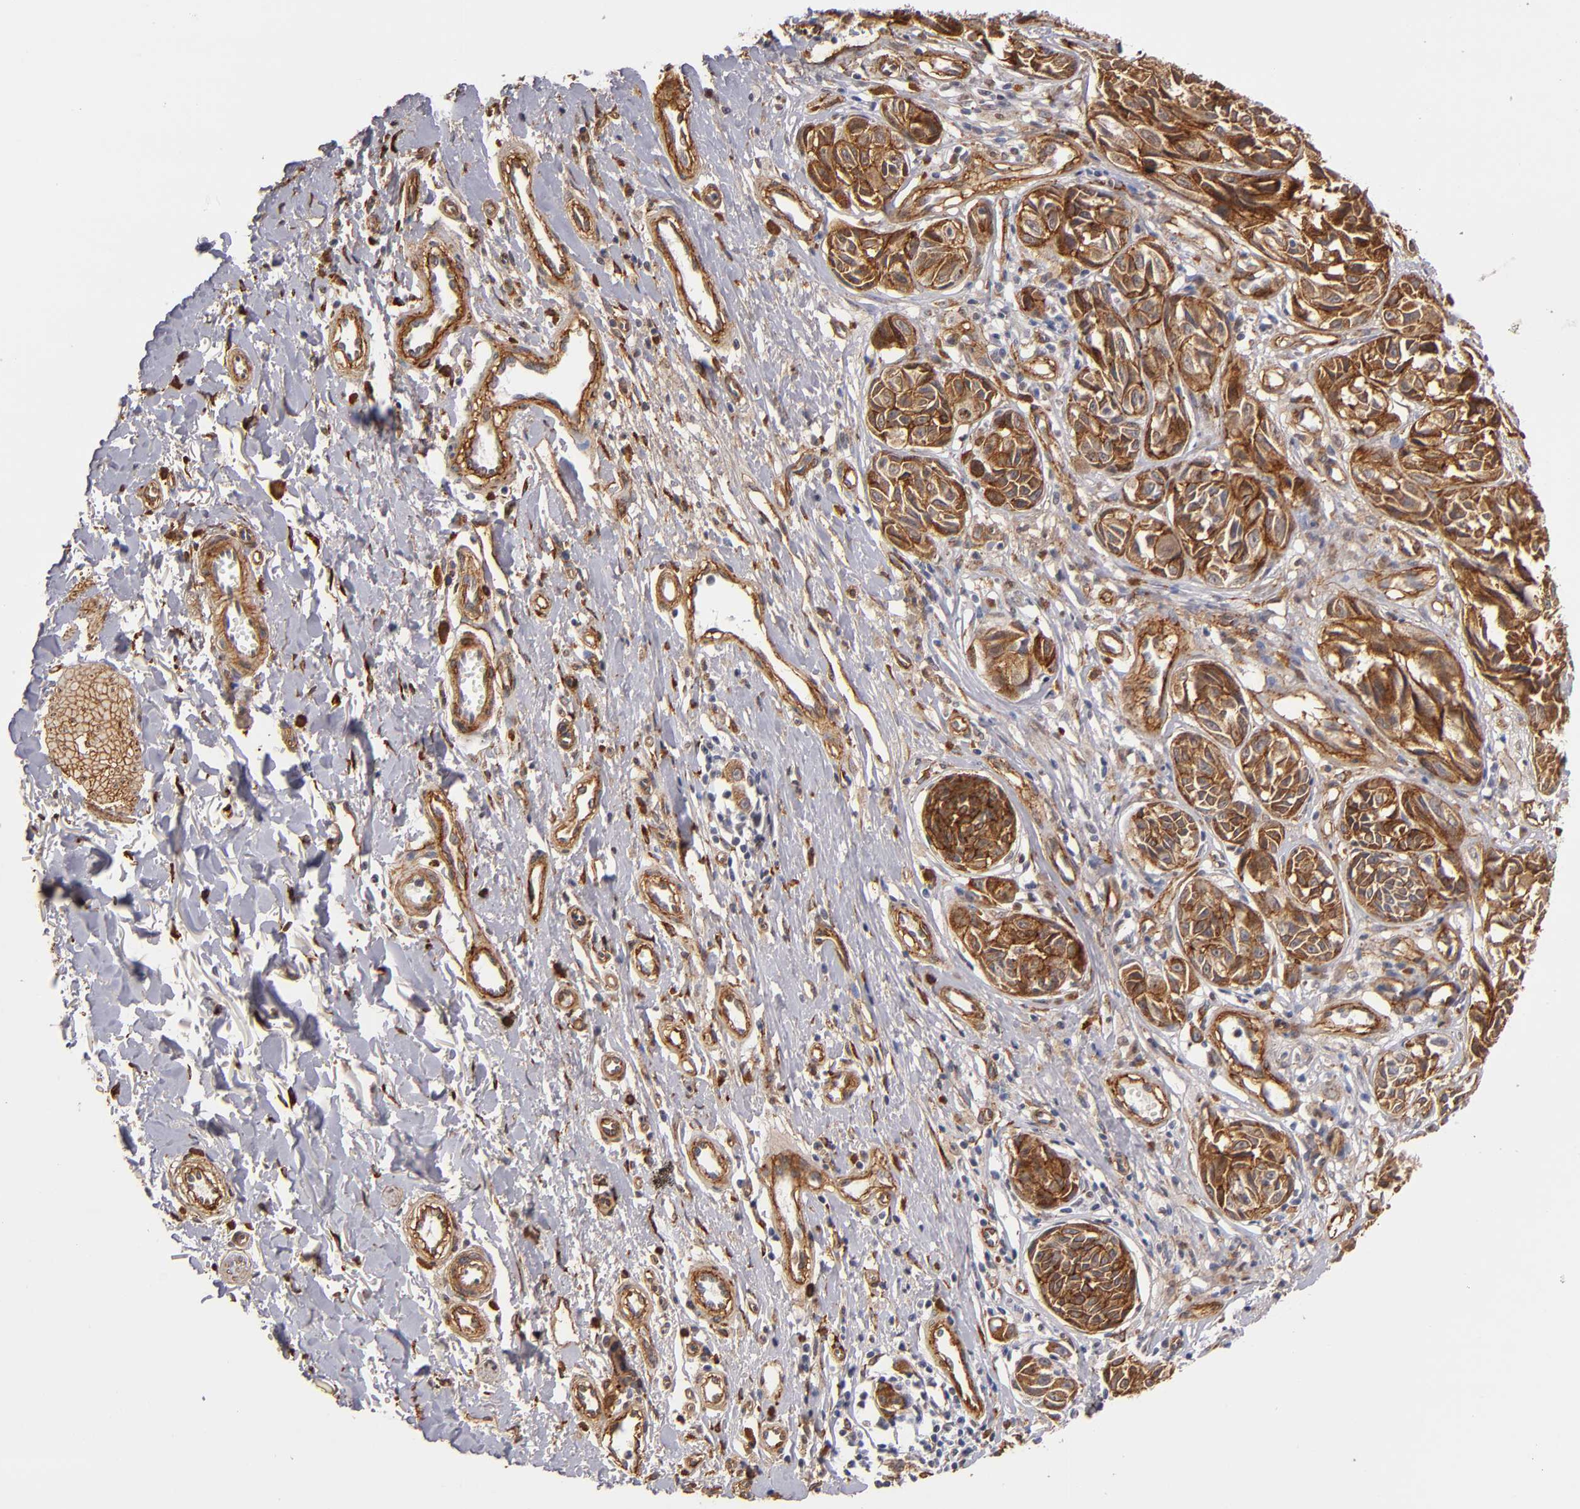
{"staining": {"intensity": "moderate", "quantity": ">75%", "location": "cytoplasmic/membranous"}, "tissue": "melanoma", "cell_type": "Tumor cells", "image_type": "cancer", "snomed": [{"axis": "morphology", "description": "Malignant melanoma, NOS"}, {"axis": "topography", "description": "Skin"}], "caption": "Malignant melanoma stained with a protein marker displays moderate staining in tumor cells.", "gene": "LAMC1", "patient": {"sex": "male", "age": 67}}